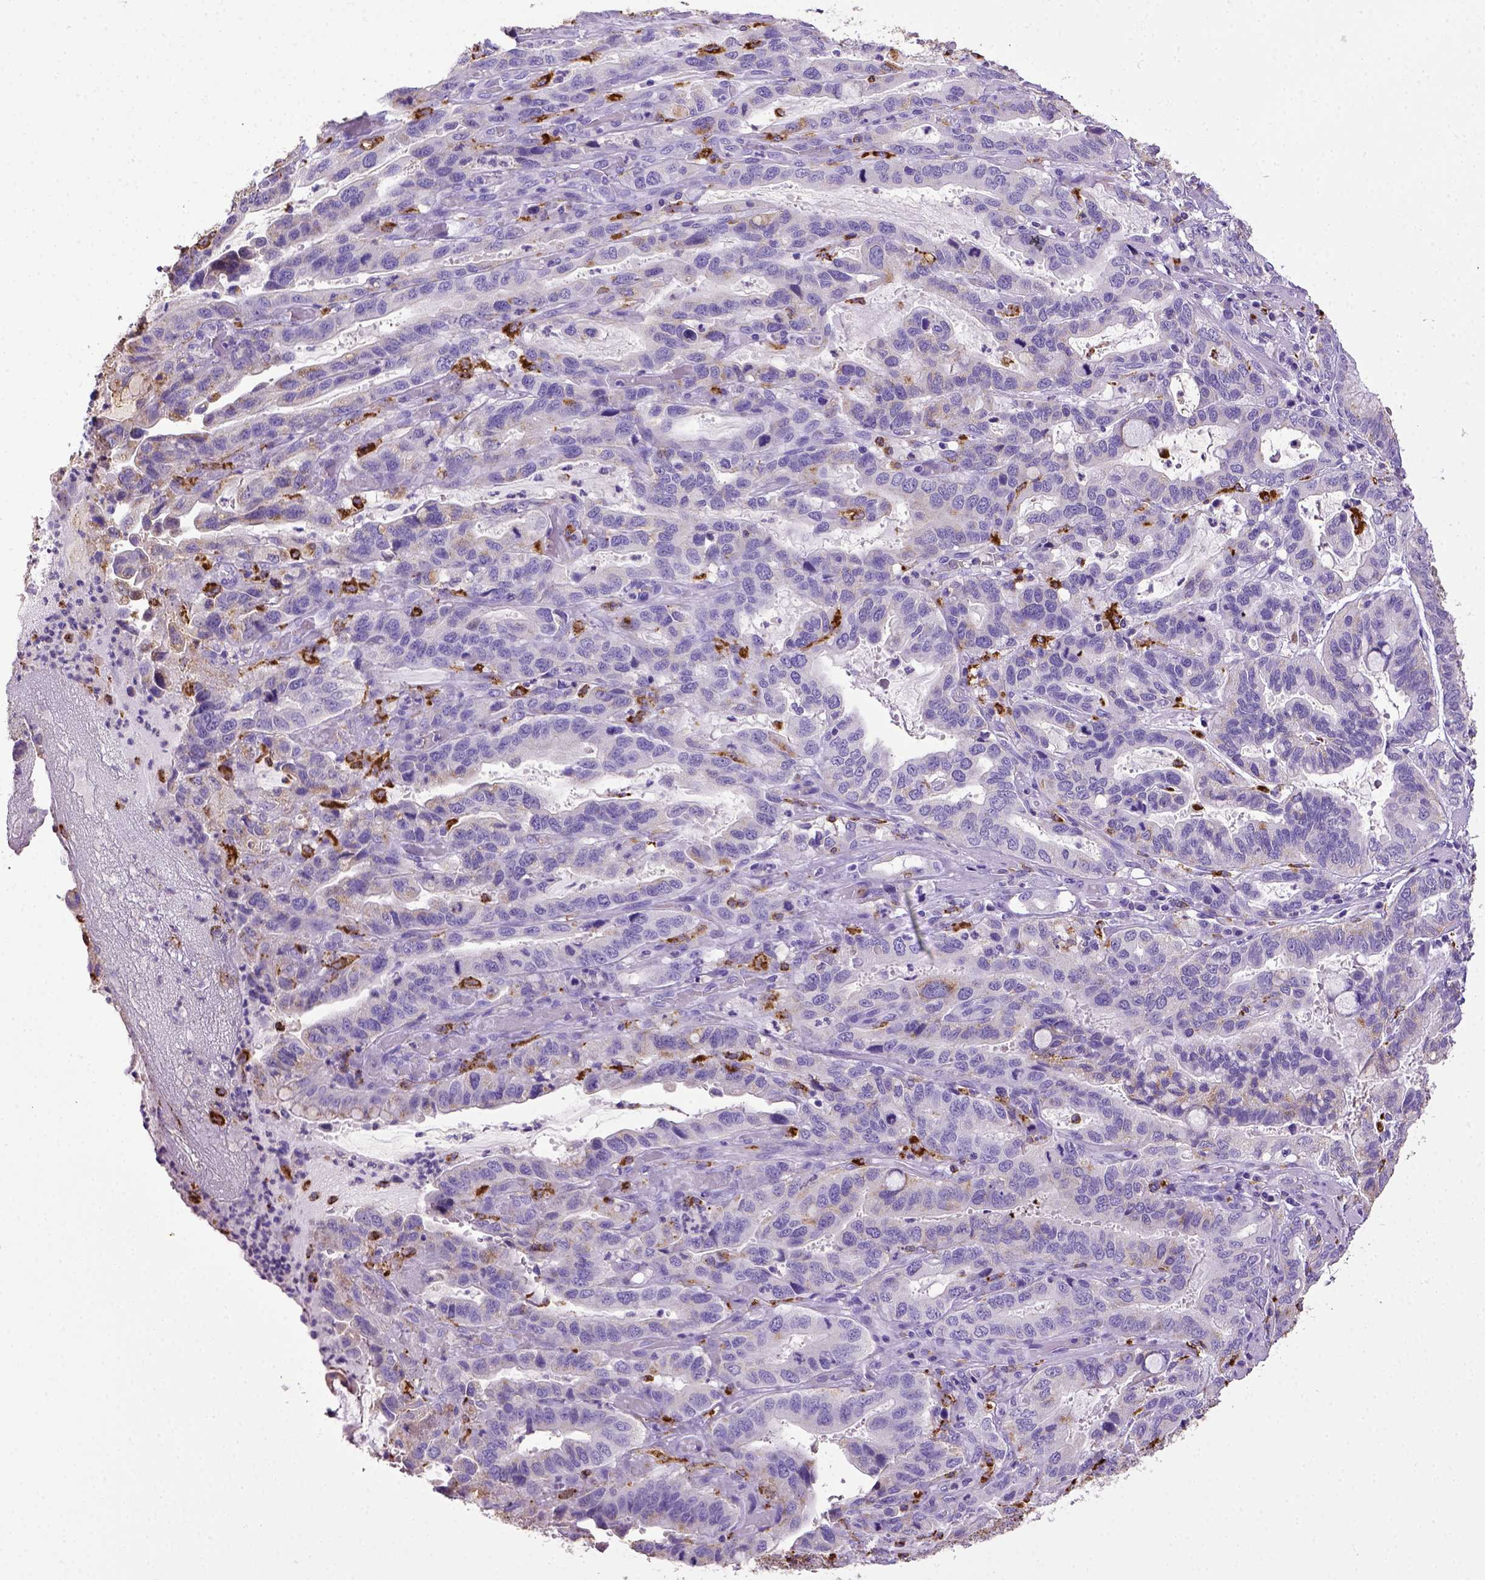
{"staining": {"intensity": "negative", "quantity": "none", "location": "none"}, "tissue": "stomach cancer", "cell_type": "Tumor cells", "image_type": "cancer", "snomed": [{"axis": "morphology", "description": "Adenocarcinoma, NOS"}, {"axis": "topography", "description": "Stomach, lower"}], "caption": "High magnification brightfield microscopy of stomach adenocarcinoma stained with DAB (3,3'-diaminobenzidine) (brown) and counterstained with hematoxylin (blue): tumor cells show no significant positivity. The staining was performed using DAB to visualize the protein expression in brown, while the nuclei were stained in blue with hematoxylin (Magnification: 20x).", "gene": "CD68", "patient": {"sex": "female", "age": 76}}